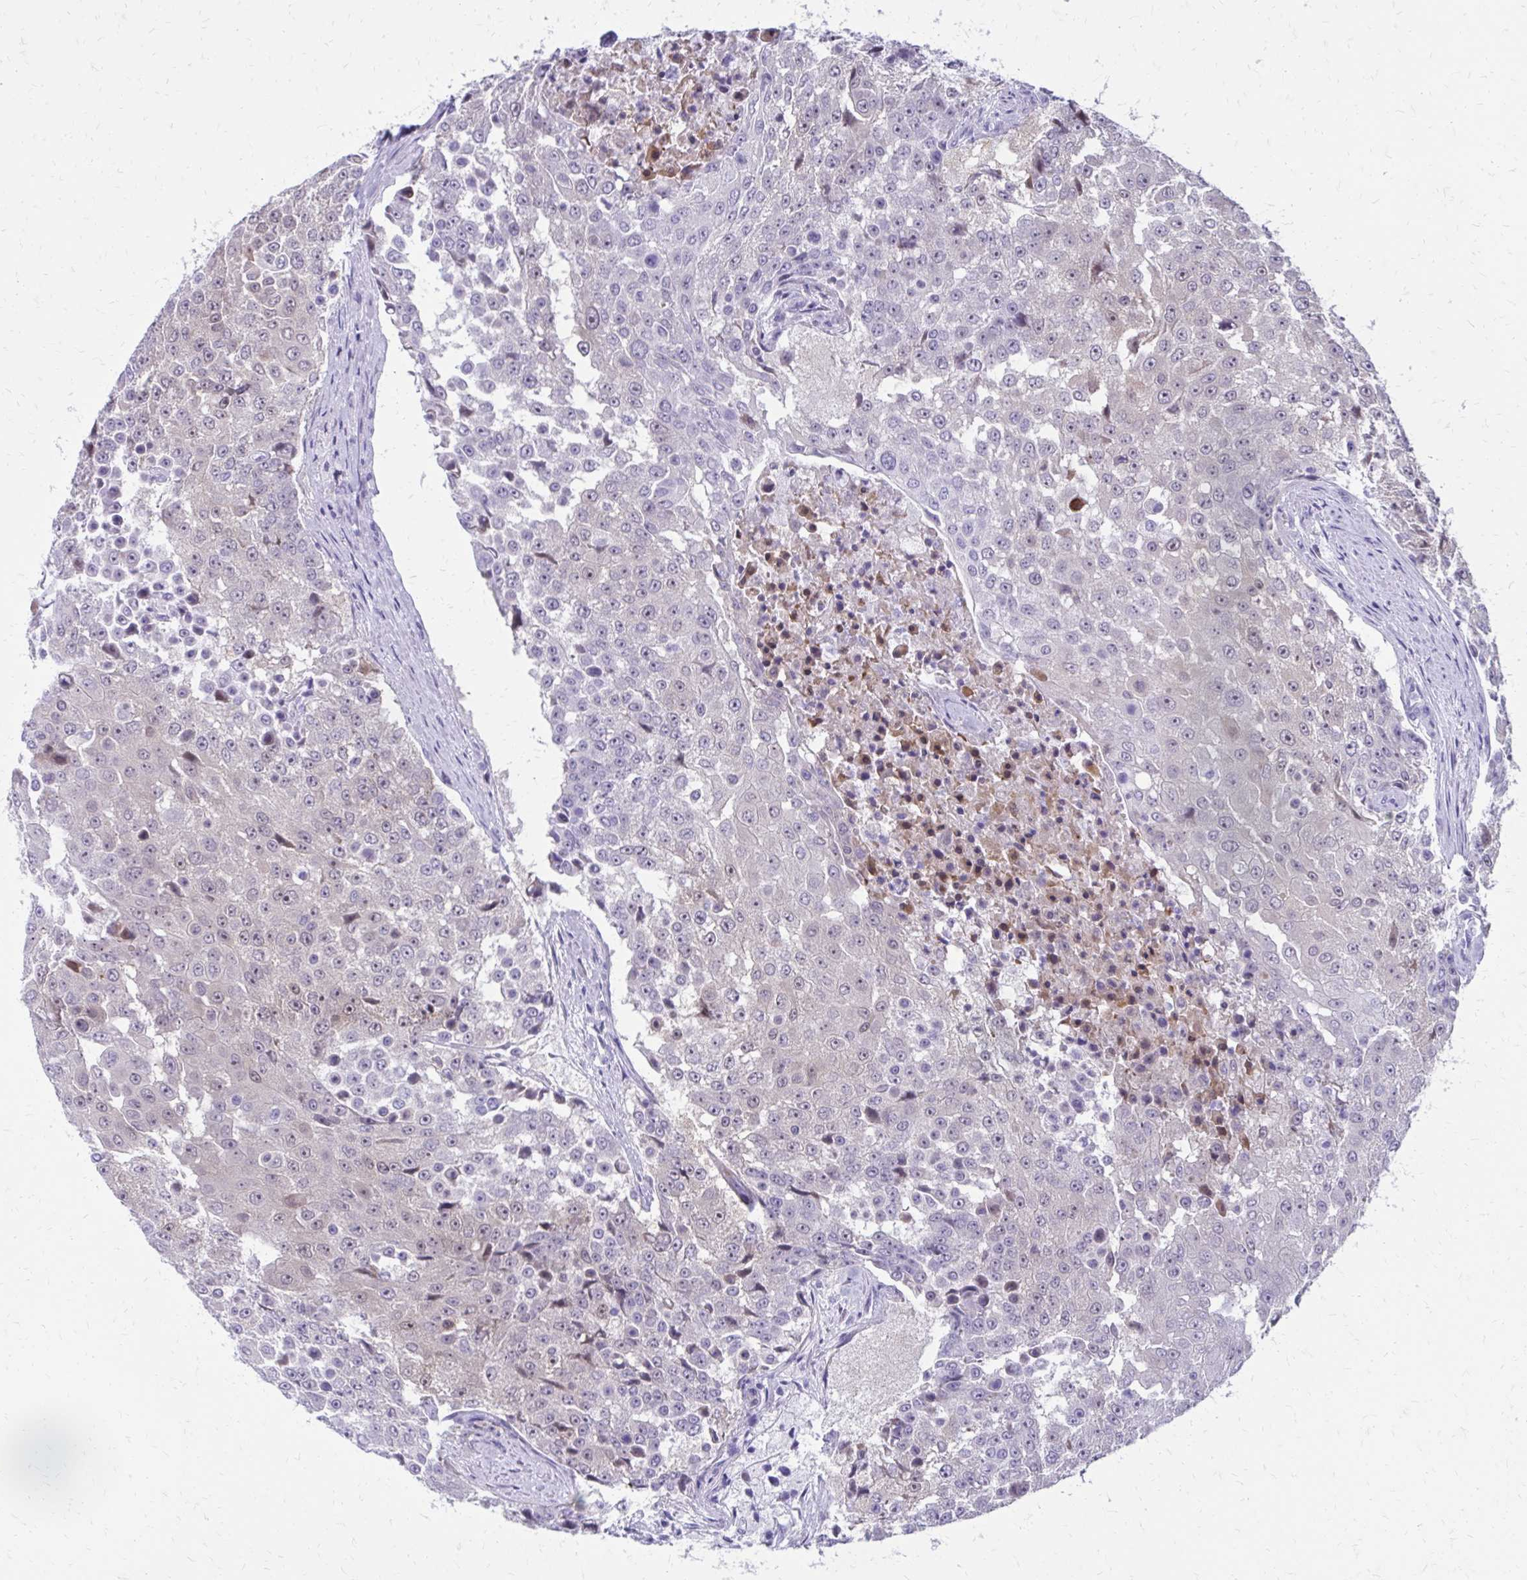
{"staining": {"intensity": "negative", "quantity": "none", "location": "none"}, "tissue": "urothelial cancer", "cell_type": "Tumor cells", "image_type": "cancer", "snomed": [{"axis": "morphology", "description": "Urothelial carcinoma, High grade"}, {"axis": "topography", "description": "Urinary bladder"}], "caption": "Immunohistochemistry histopathology image of urothelial carcinoma (high-grade) stained for a protein (brown), which exhibits no positivity in tumor cells.", "gene": "LCN15", "patient": {"sex": "female", "age": 63}}